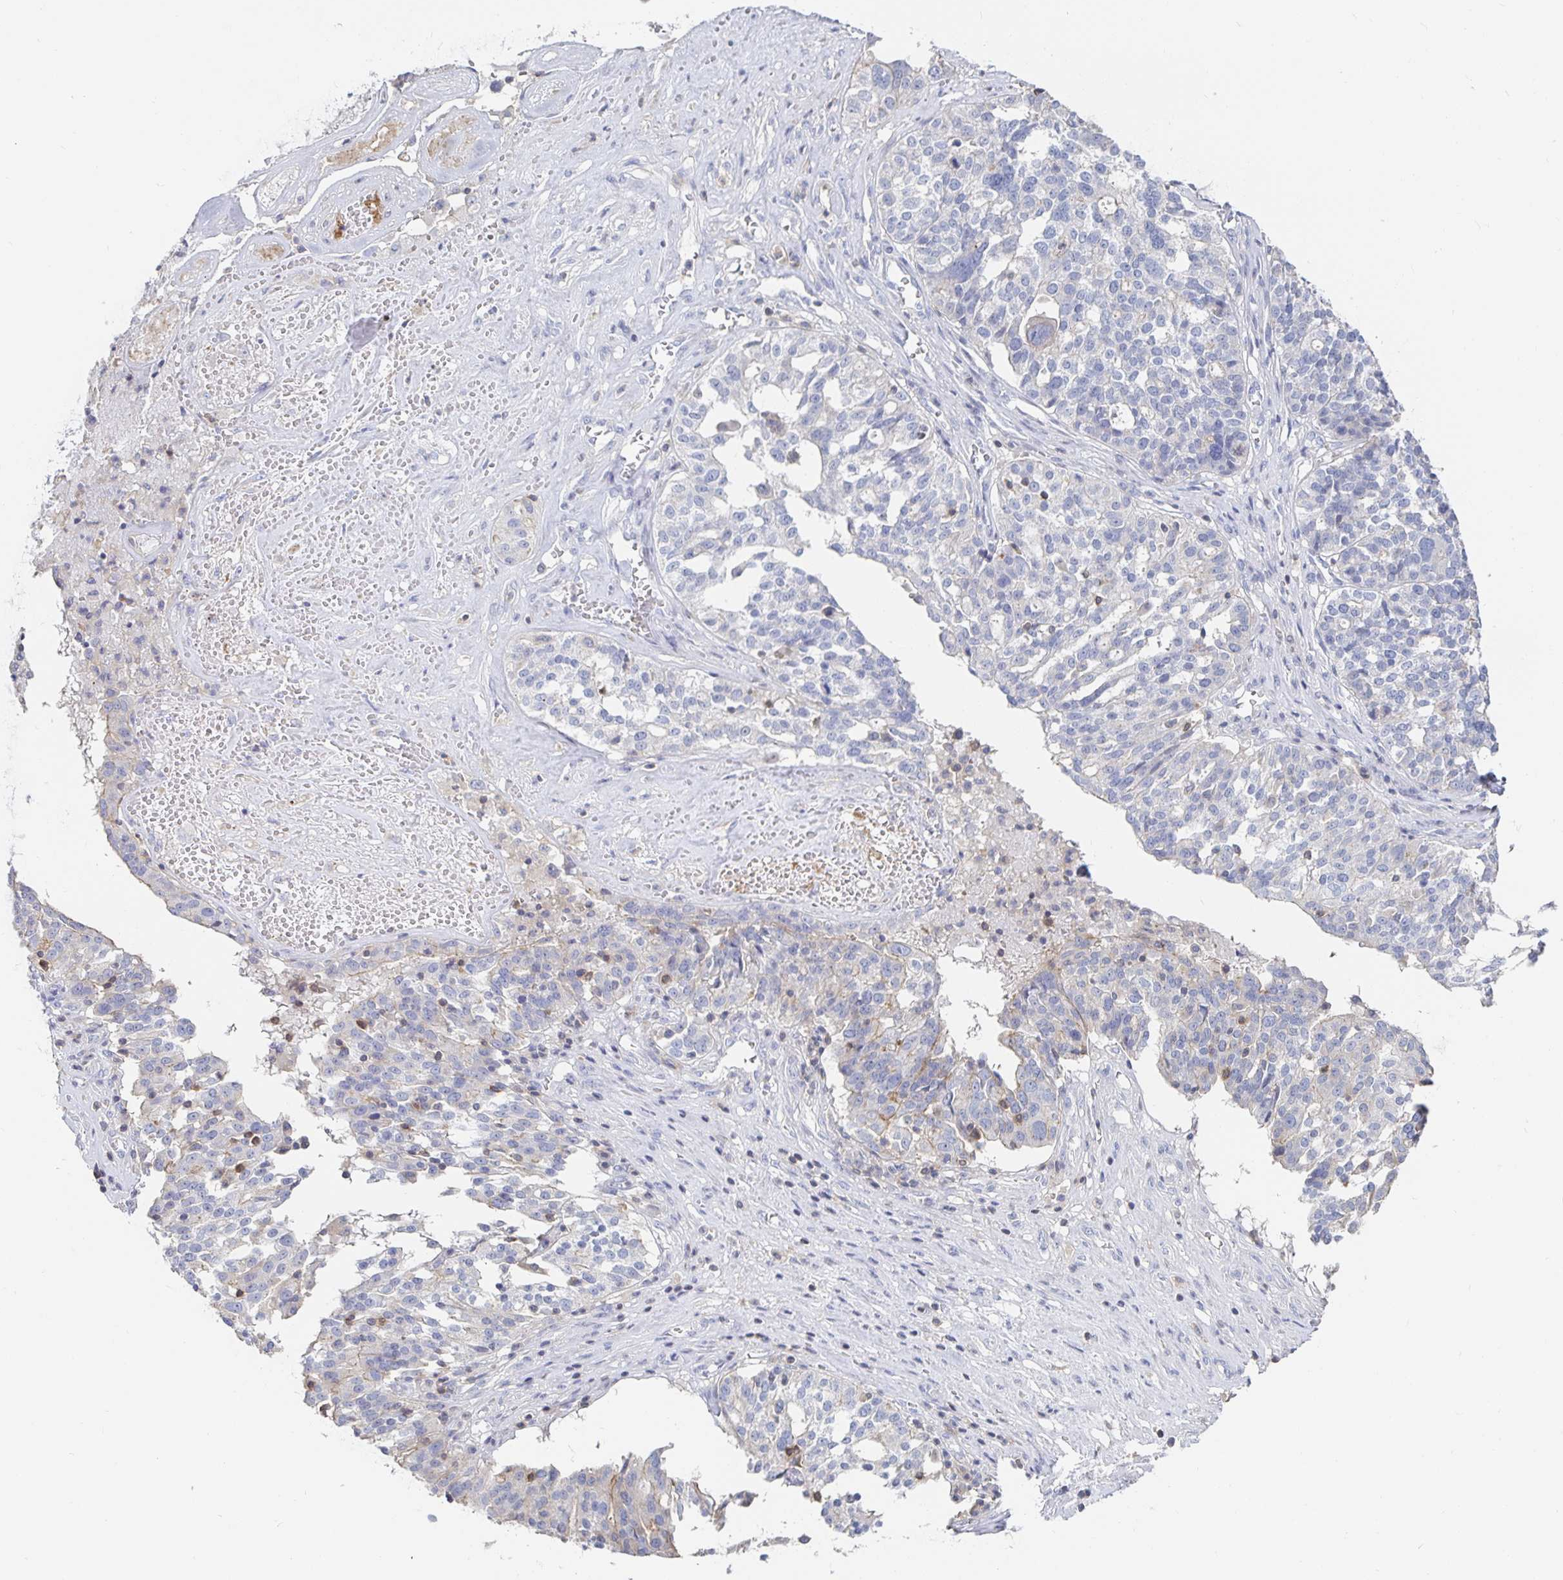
{"staining": {"intensity": "negative", "quantity": "none", "location": "none"}, "tissue": "ovarian cancer", "cell_type": "Tumor cells", "image_type": "cancer", "snomed": [{"axis": "morphology", "description": "Cystadenocarcinoma, serous, NOS"}, {"axis": "topography", "description": "Ovary"}], "caption": "Serous cystadenocarcinoma (ovarian) was stained to show a protein in brown. There is no significant staining in tumor cells.", "gene": "PIK3CD", "patient": {"sex": "female", "age": 59}}